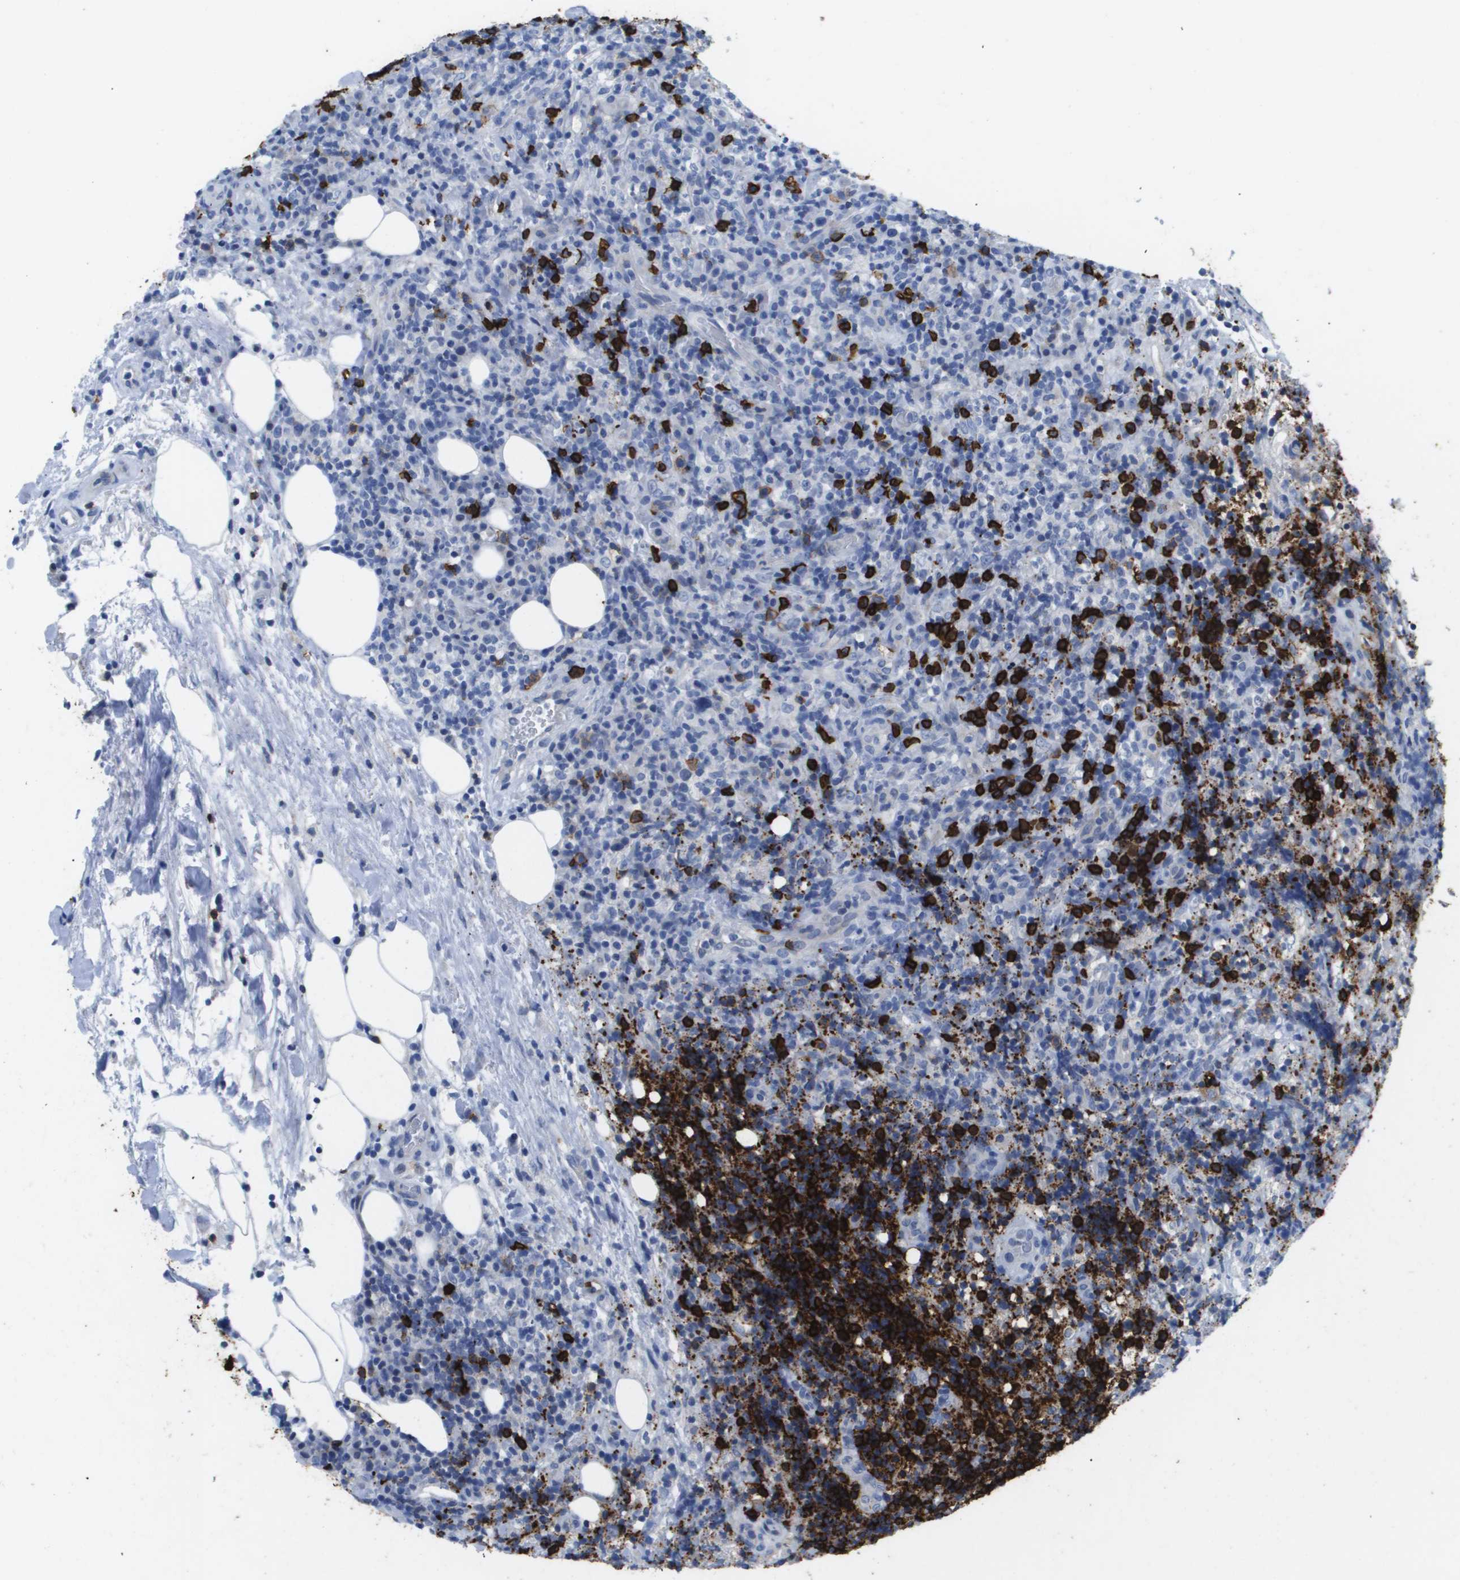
{"staining": {"intensity": "strong", "quantity": "<25%", "location": "cytoplasmic/membranous"}, "tissue": "lymphoma", "cell_type": "Tumor cells", "image_type": "cancer", "snomed": [{"axis": "morphology", "description": "Malignant lymphoma, non-Hodgkin's type, High grade"}, {"axis": "topography", "description": "Lymph node"}], "caption": "Malignant lymphoma, non-Hodgkin's type (high-grade) stained for a protein (brown) exhibits strong cytoplasmic/membranous positive positivity in approximately <25% of tumor cells.", "gene": "MS4A1", "patient": {"sex": "female", "age": 76}}